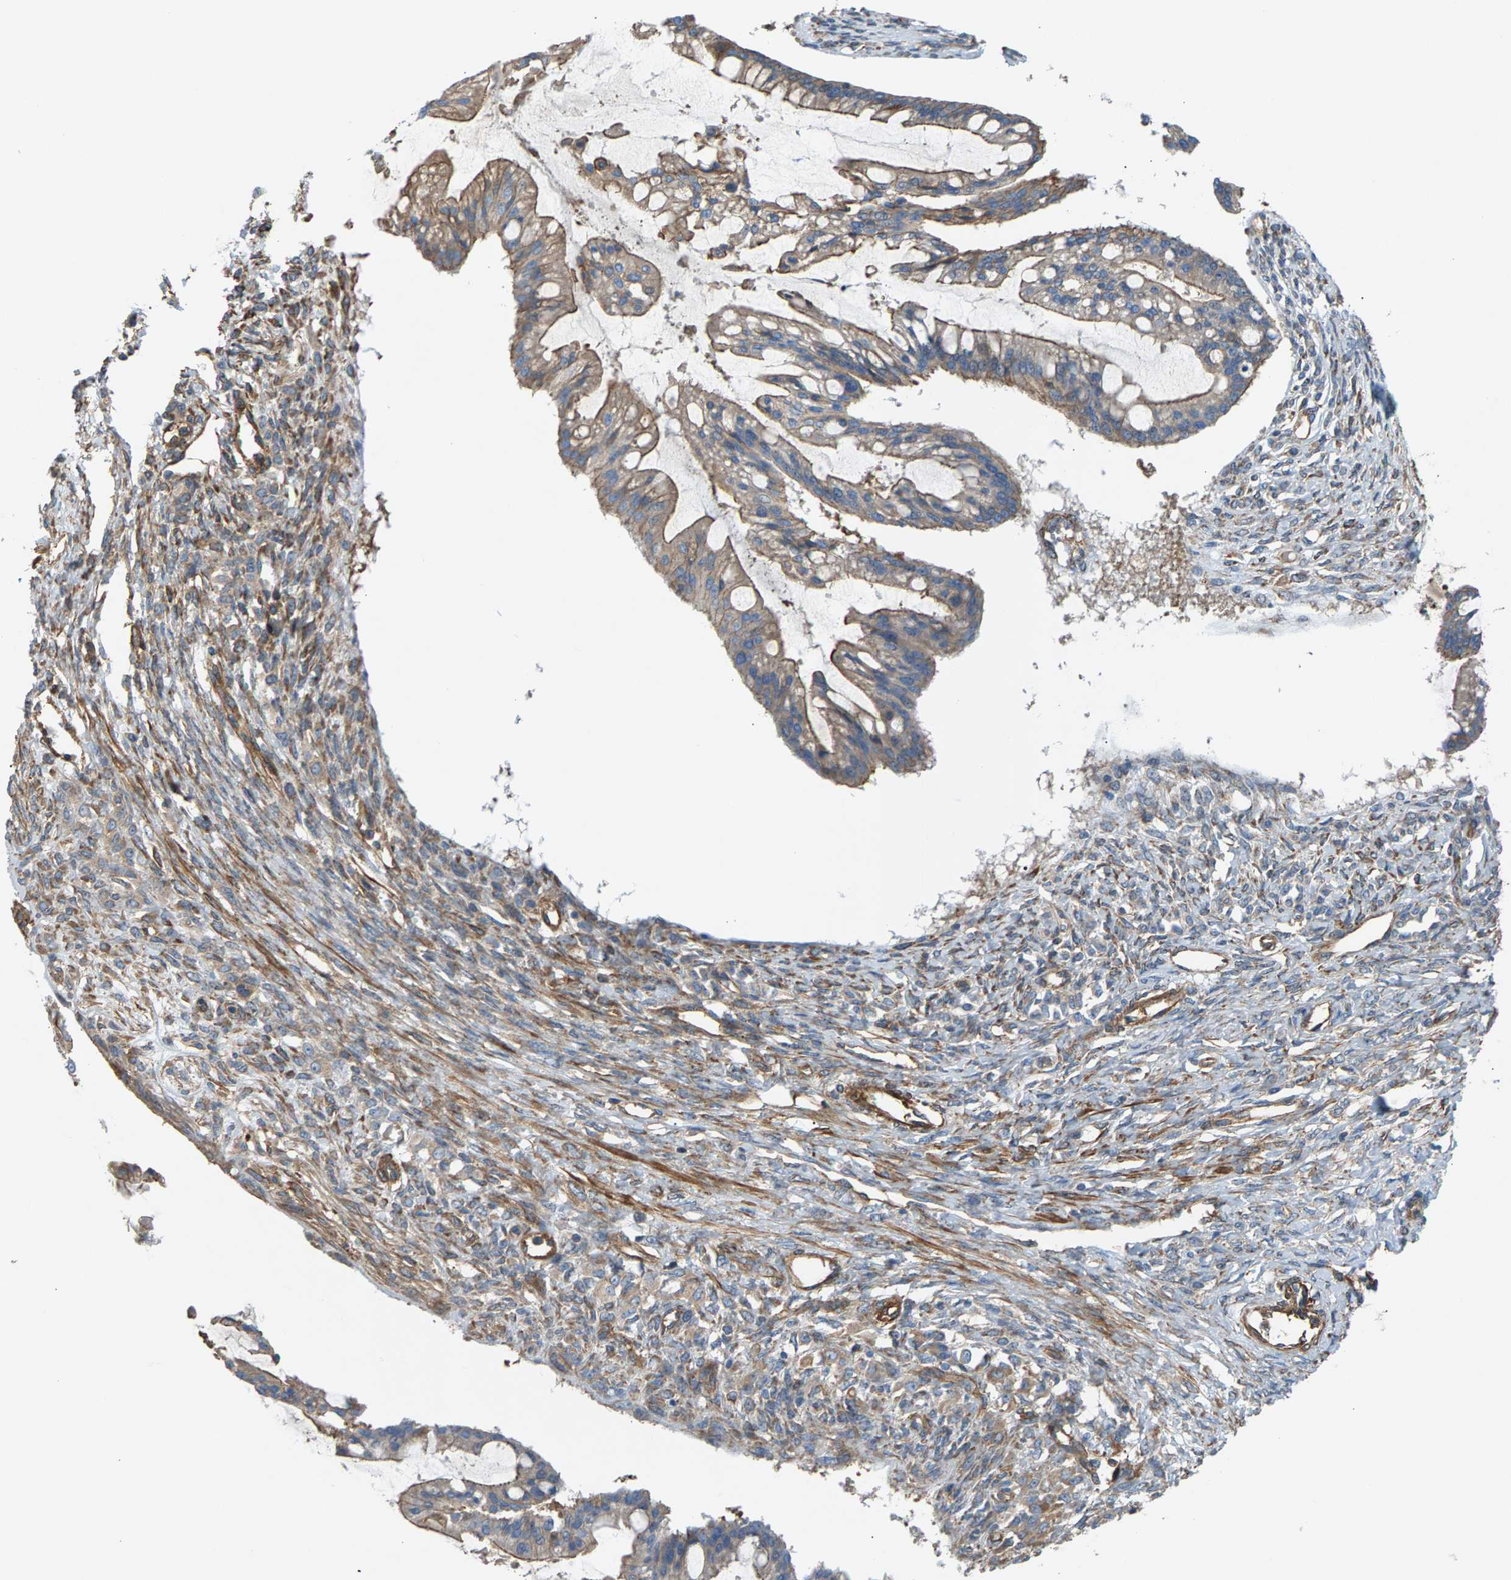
{"staining": {"intensity": "moderate", "quantity": "25%-75%", "location": "cytoplasmic/membranous"}, "tissue": "ovarian cancer", "cell_type": "Tumor cells", "image_type": "cancer", "snomed": [{"axis": "morphology", "description": "Cystadenocarcinoma, mucinous, NOS"}, {"axis": "topography", "description": "Ovary"}], "caption": "The immunohistochemical stain highlights moderate cytoplasmic/membranous expression in tumor cells of mucinous cystadenocarcinoma (ovarian) tissue.", "gene": "PDCL", "patient": {"sex": "female", "age": 73}}